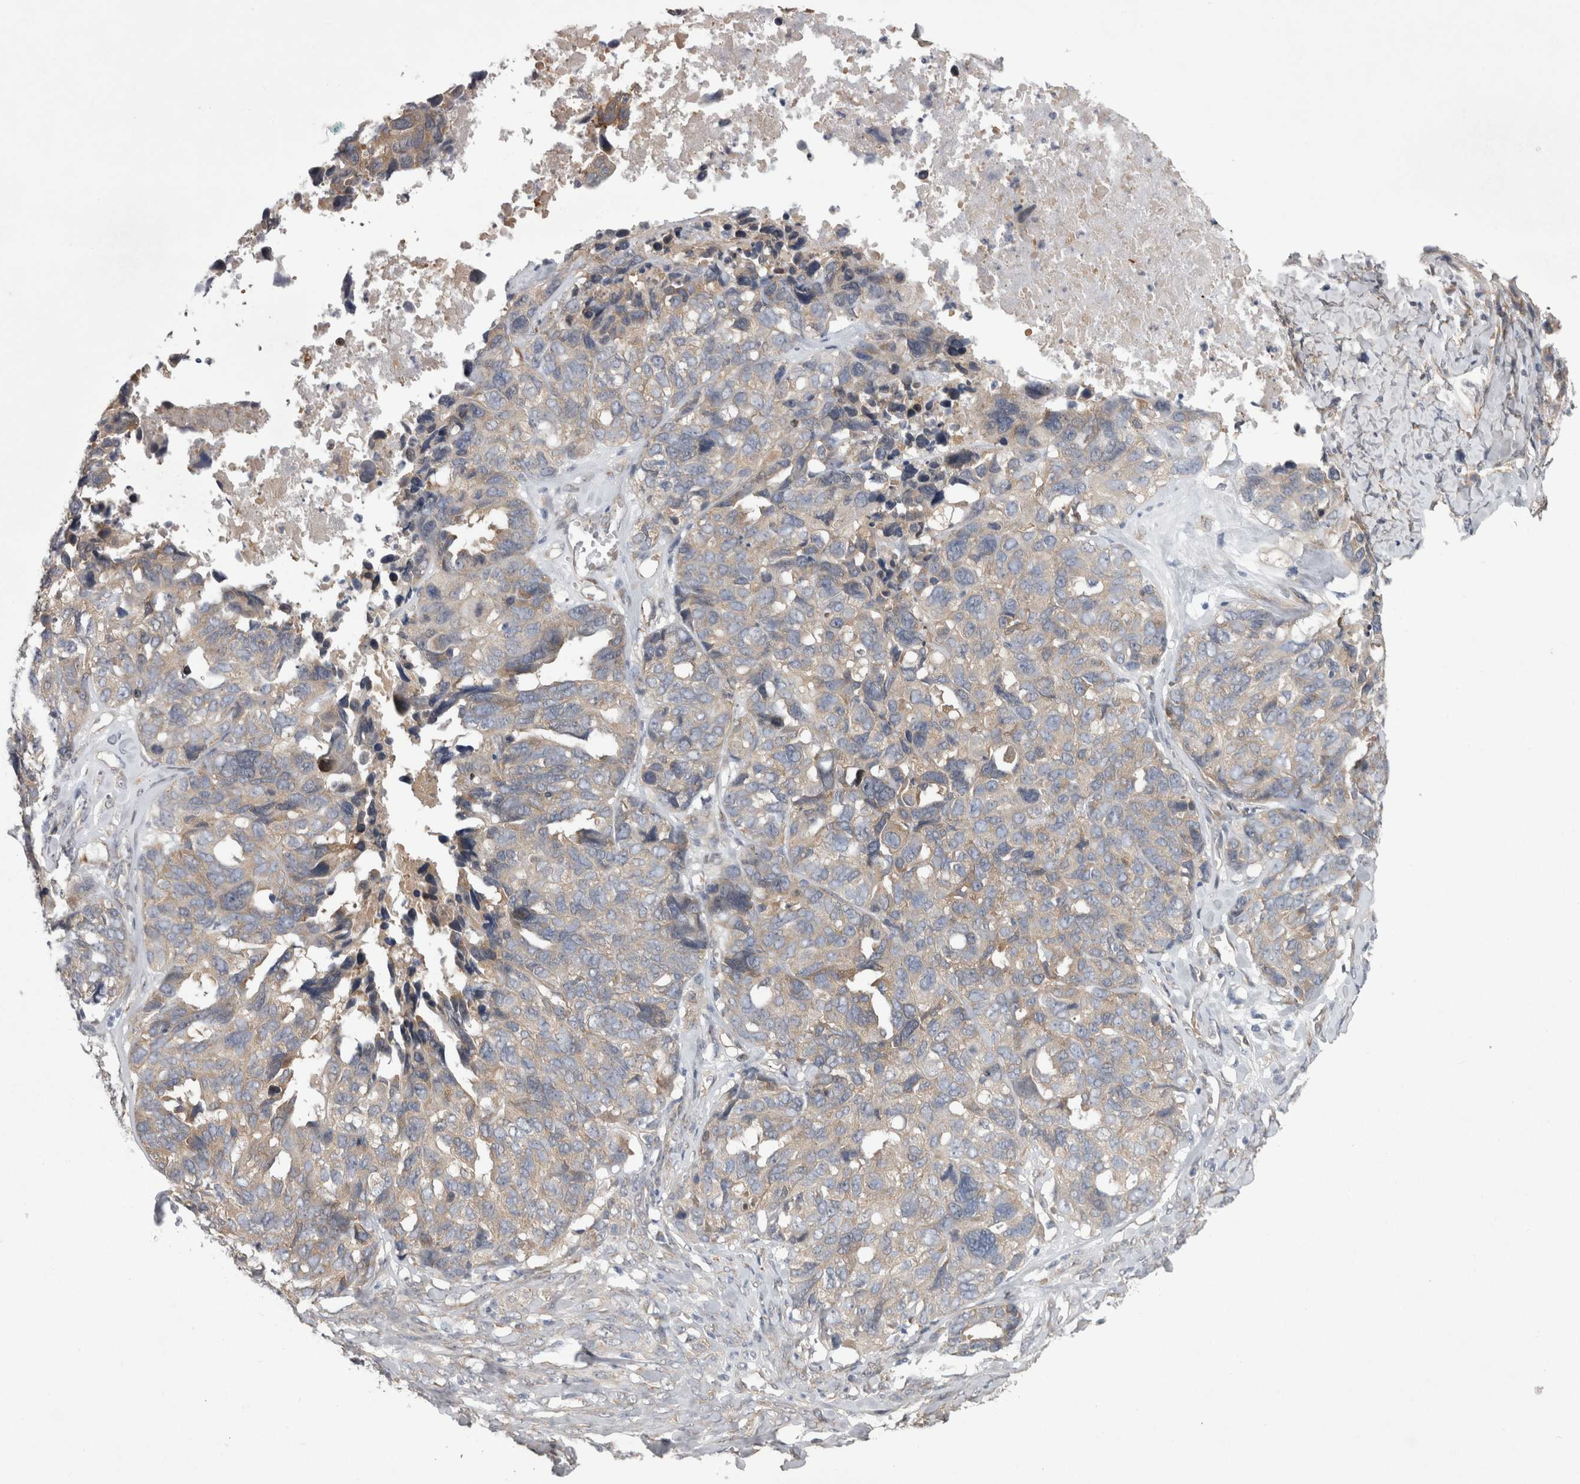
{"staining": {"intensity": "weak", "quantity": "25%-75%", "location": "cytoplasmic/membranous"}, "tissue": "ovarian cancer", "cell_type": "Tumor cells", "image_type": "cancer", "snomed": [{"axis": "morphology", "description": "Cystadenocarcinoma, serous, NOS"}, {"axis": "topography", "description": "Ovary"}], "caption": "Brown immunohistochemical staining in human ovarian cancer (serous cystadenocarcinoma) shows weak cytoplasmic/membranous expression in approximately 25%-75% of tumor cells.", "gene": "DDX6", "patient": {"sex": "female", "age": 79}}